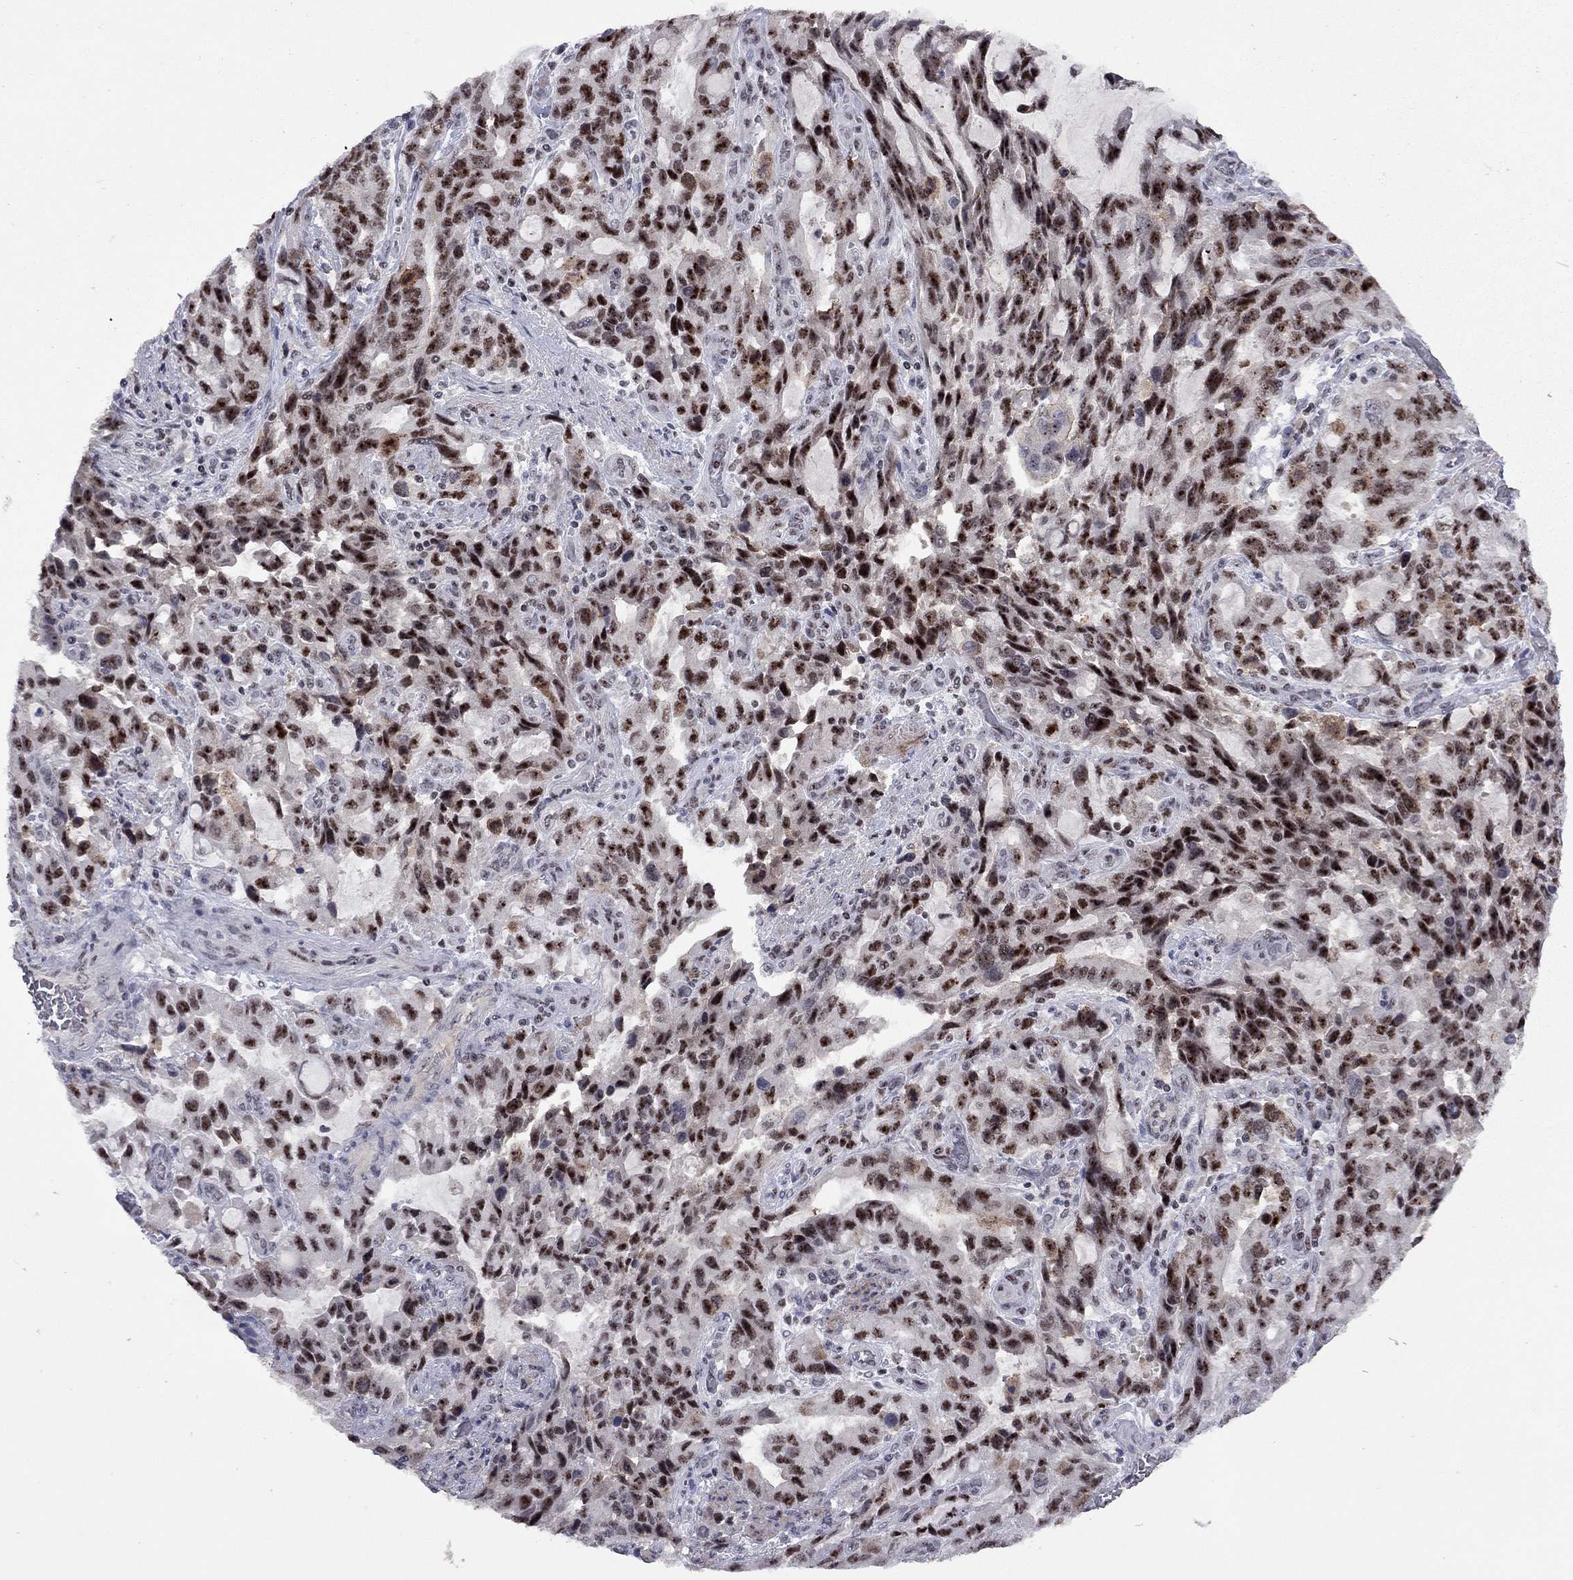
{"staining": {"intensity": "strong", "quantity": "25%-75%", "location": "nuclear"}, "tissue": "stomach cancer", "cell_type": "Tumor cells", "image_type": "cancer", "snomed": [{"axis": "morphology", "description": "Adenocarcinoma, NOS"}, {"axis": "topography", "description": "Stomach, upper"}], "caption": "This is a histology image of IHC staining of stomach cancer, which shows strong expression in the nuclear of tumor cells.", "gene": "SPOUT1", "patient": {"sex": "male", "age": 85}}